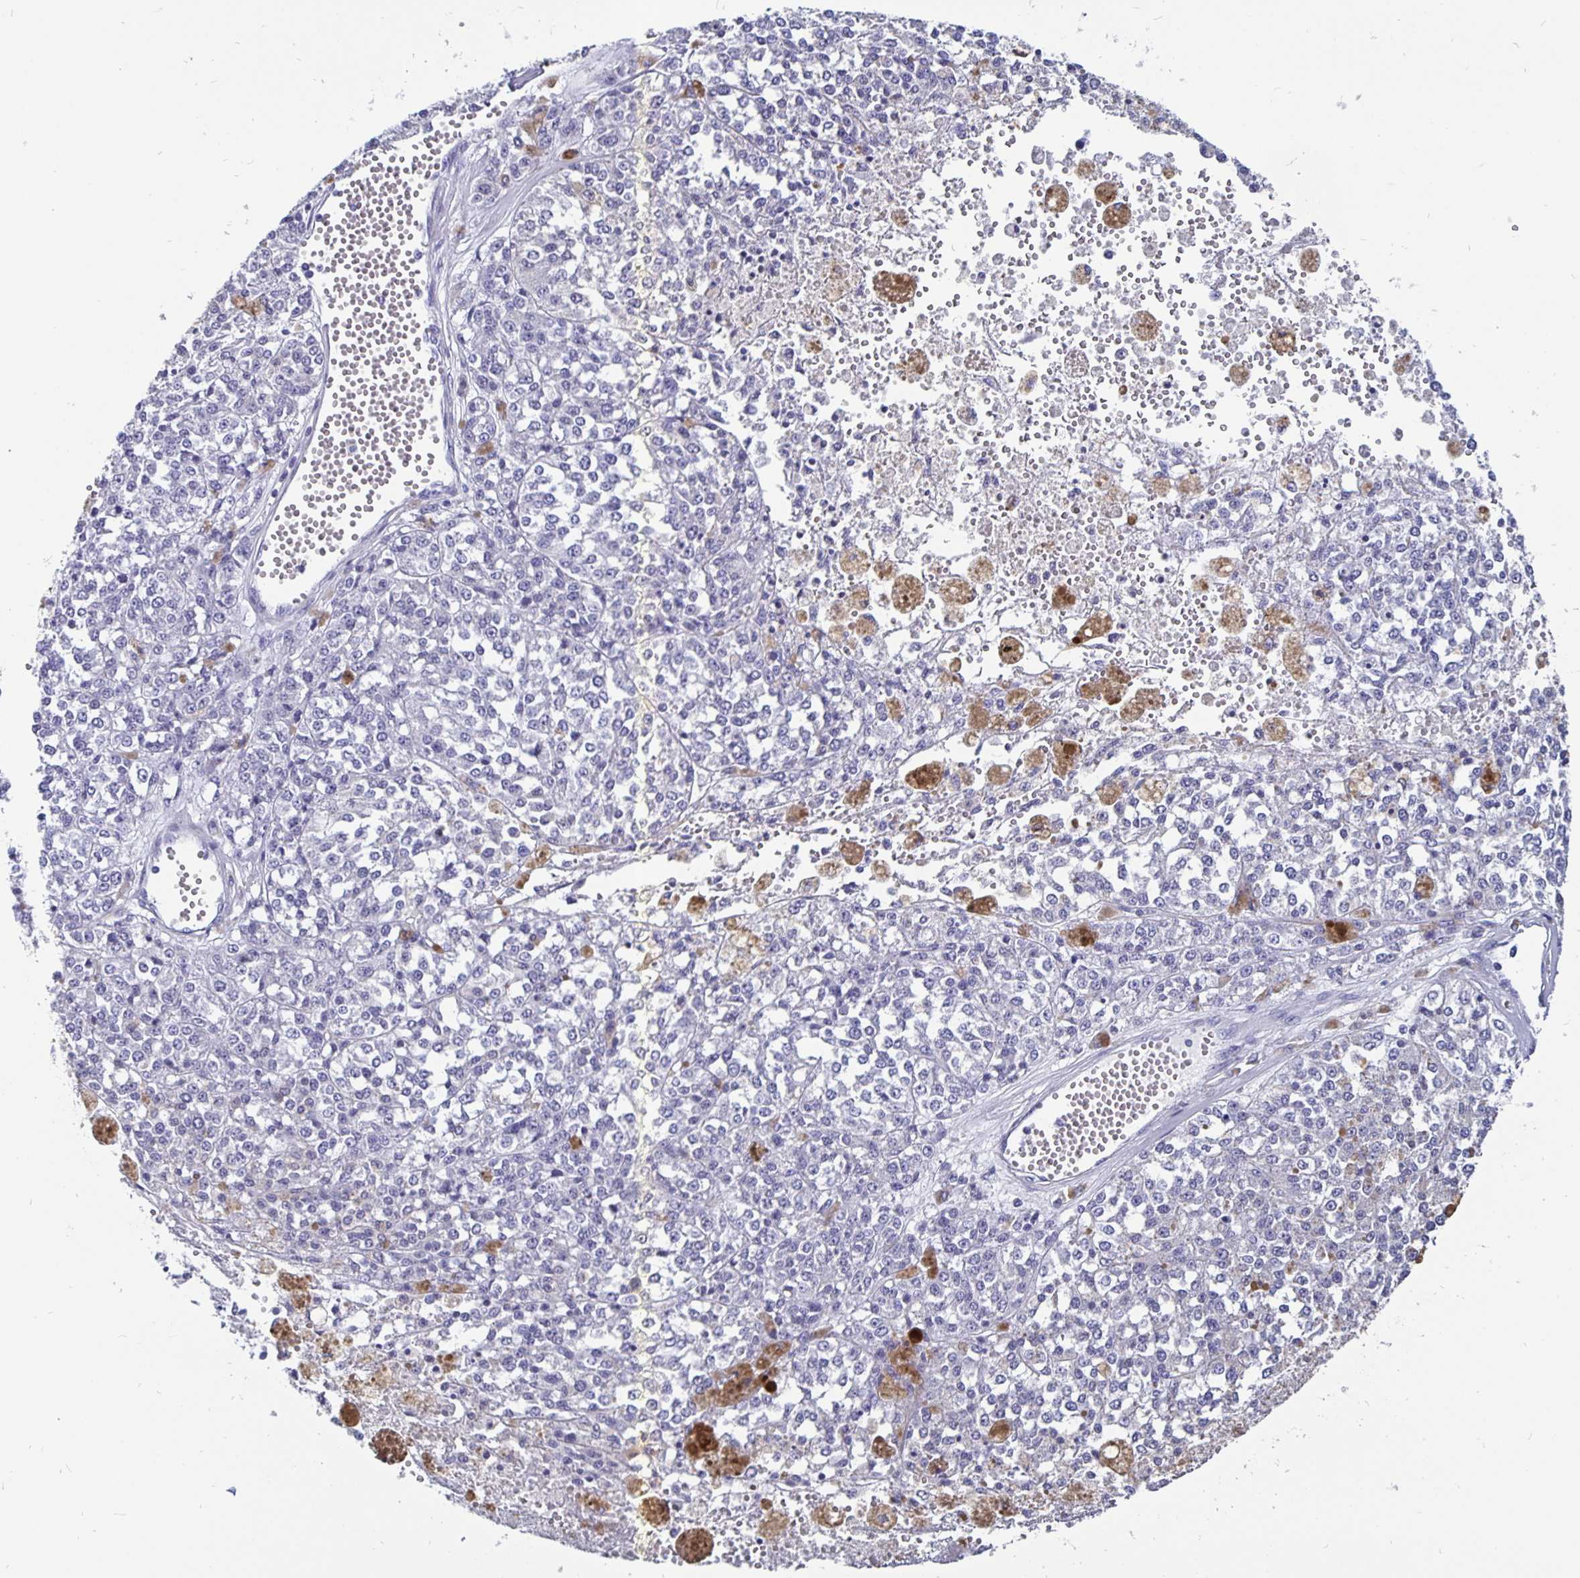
{"staining": {"intensity": "negative", "quantity": "none", "location": "none"}, "tissue": "melanoma", "cell_type": "Tumor cells", "image_type": "cancer", "snomed": [{"axis": "morphology", "description": "Malignant melanoma, Metastatic site"}, {"axis": "topography", "description": "Lymph node"}], "caption": "Melanoma was stained to show a protein in brown. There is no significant expression in tumor cells. (Stains: DAB immunohistochemistry with hematoxylin counter stain, Microscopy: brightfield microscopy at high magnification).", "gene": "ODF3B", "patient": {"sex": "female", "age": 64}}